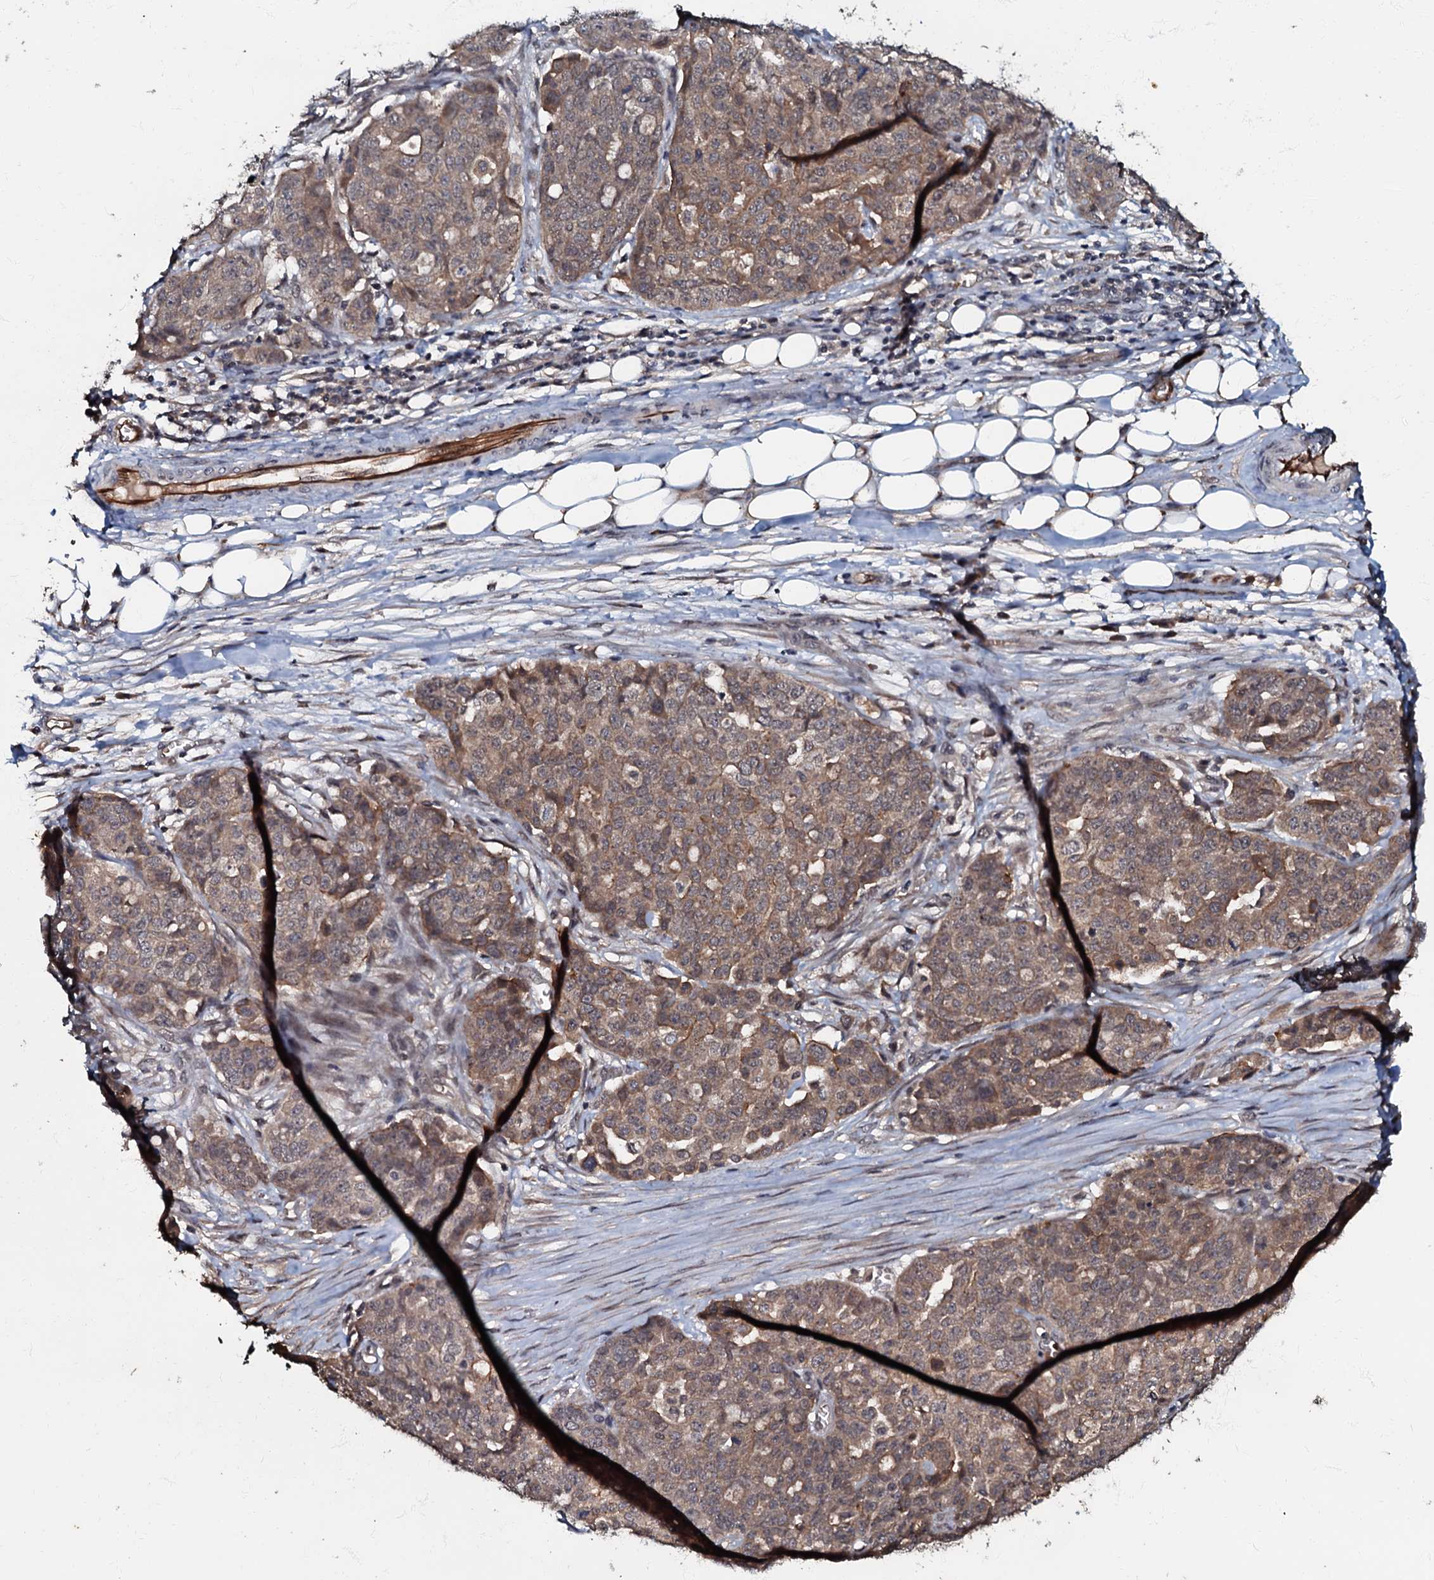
{"staining": {"intensity": "moderate", "quantity": ">75%", "location": "cytoplasmic/membranous"}, "tissue": "ovarian cancer", "cell_type": "Tumor cells", "image_type": "cancer", "snomed": [{"axis": "morphology", "description": "Cystadenocarcinoma, serous, NOS"}, {"axis": "topography", "description": "Soft tissue"}, {"axis": "topography", "description": "Ovary"}], "caption": "Immunohistochemical staining of ovarian cancer demonstrates medium levels of moderate cytoplasmic/membranous protein staining in about >75% of tumor cells.", "gene": "MANSC4", "patient": {"sex": "female", "age": 57}}